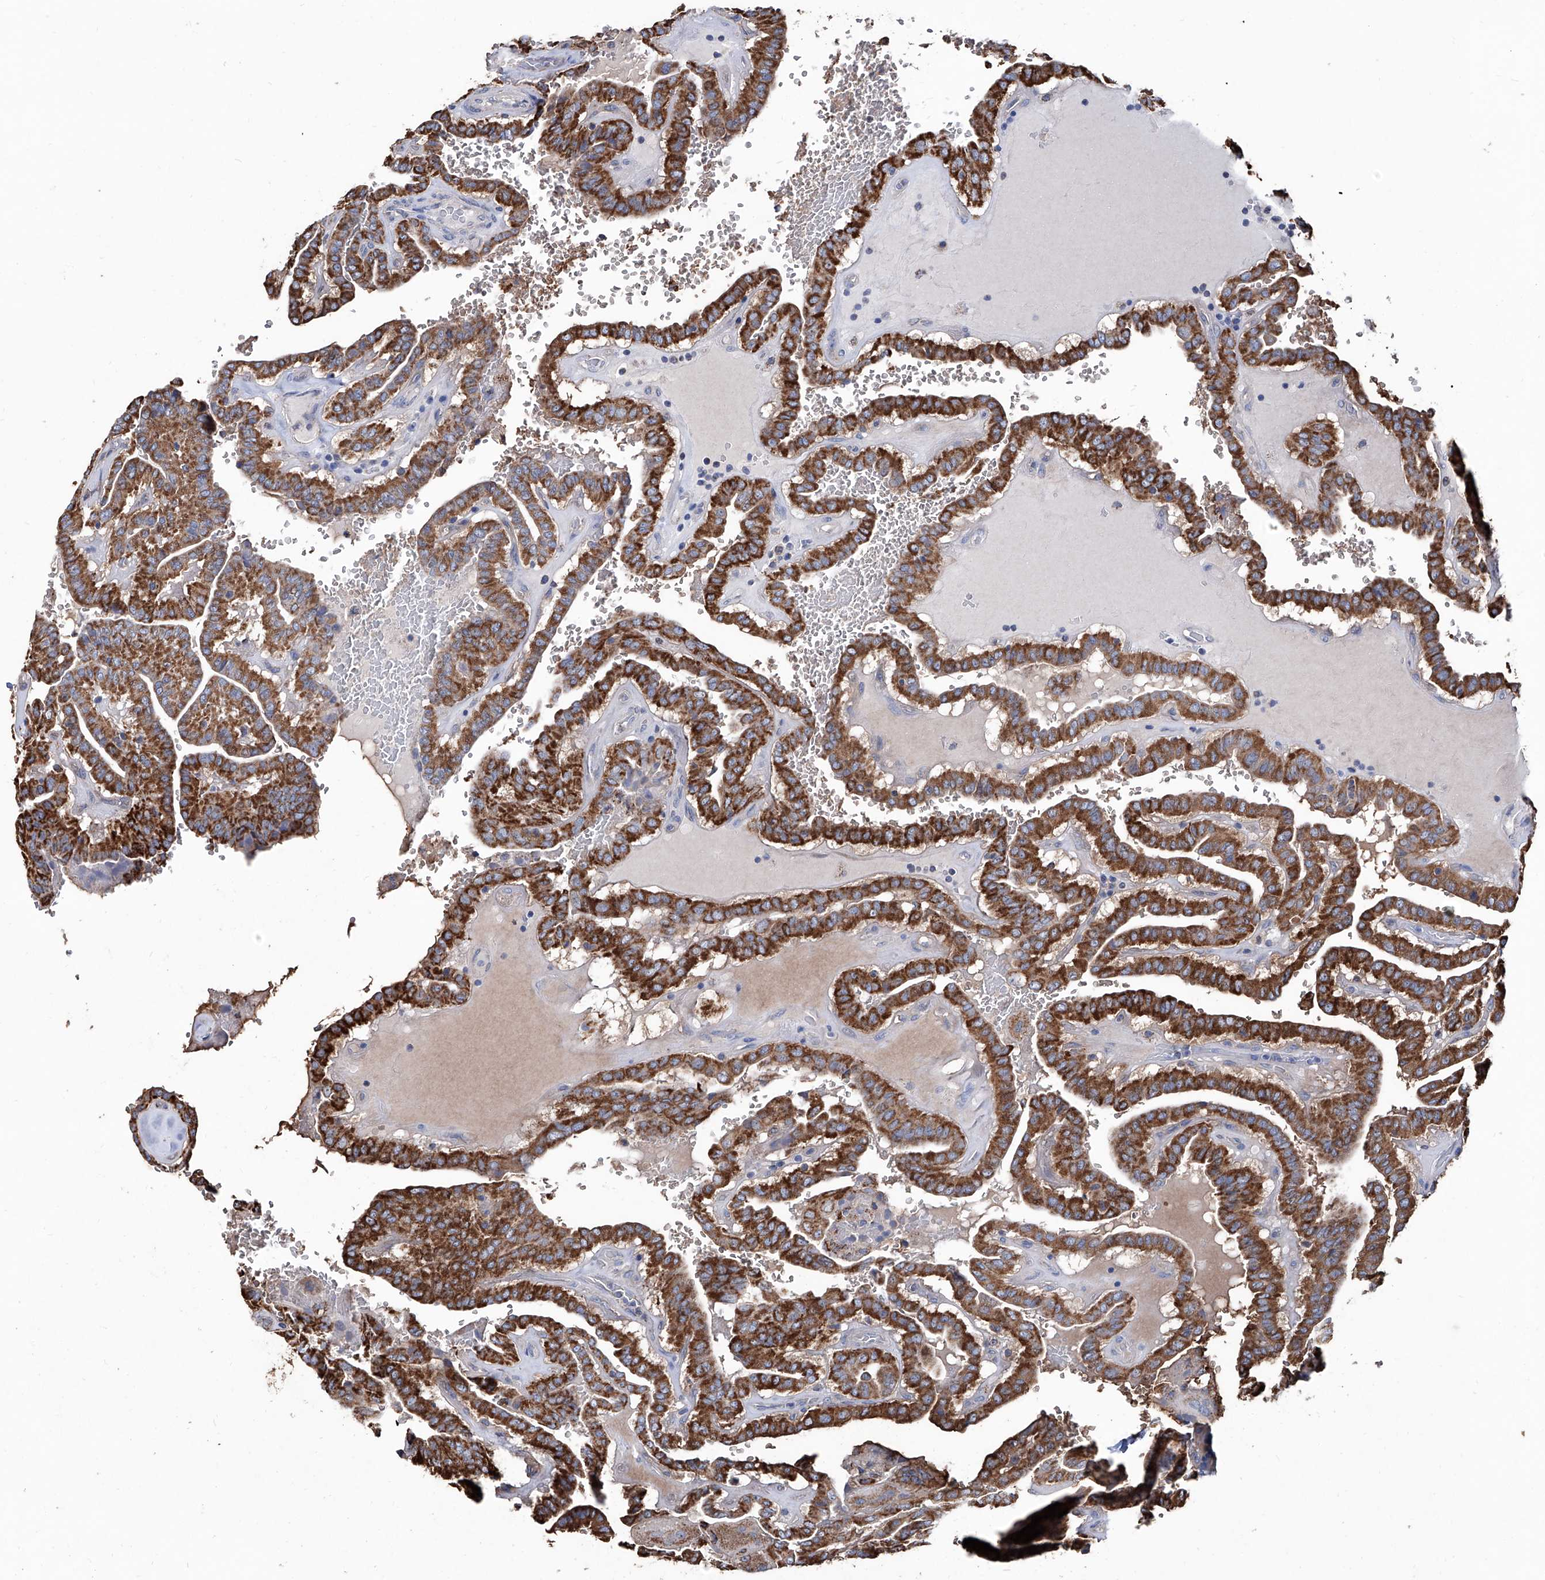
{"staining": {"intensity": "strong", "quantity": ">75%", "location": "cytoplasmic/membranous"}, "tissue": "thyroid cancer", "cell_type": "Tumor cells", "image_type": "cancer", "snomed": [{"axis": "morphology", "description": "Papillary adenocarcinoma, NOS"}, {"axis": "topography", "description": "Thyroid gland"}], "caption": "Brown immunohistochemical staining in papillary adenocarcinoma (thyroid) demonstrates strong cytoplasmic/membranous expression in about >75% of tumor cells. (brown staining indicates protein expression, while blue staining denotes nuclei).", "gene": "NHS", "patient": {"sex": "male", "age": 77}}